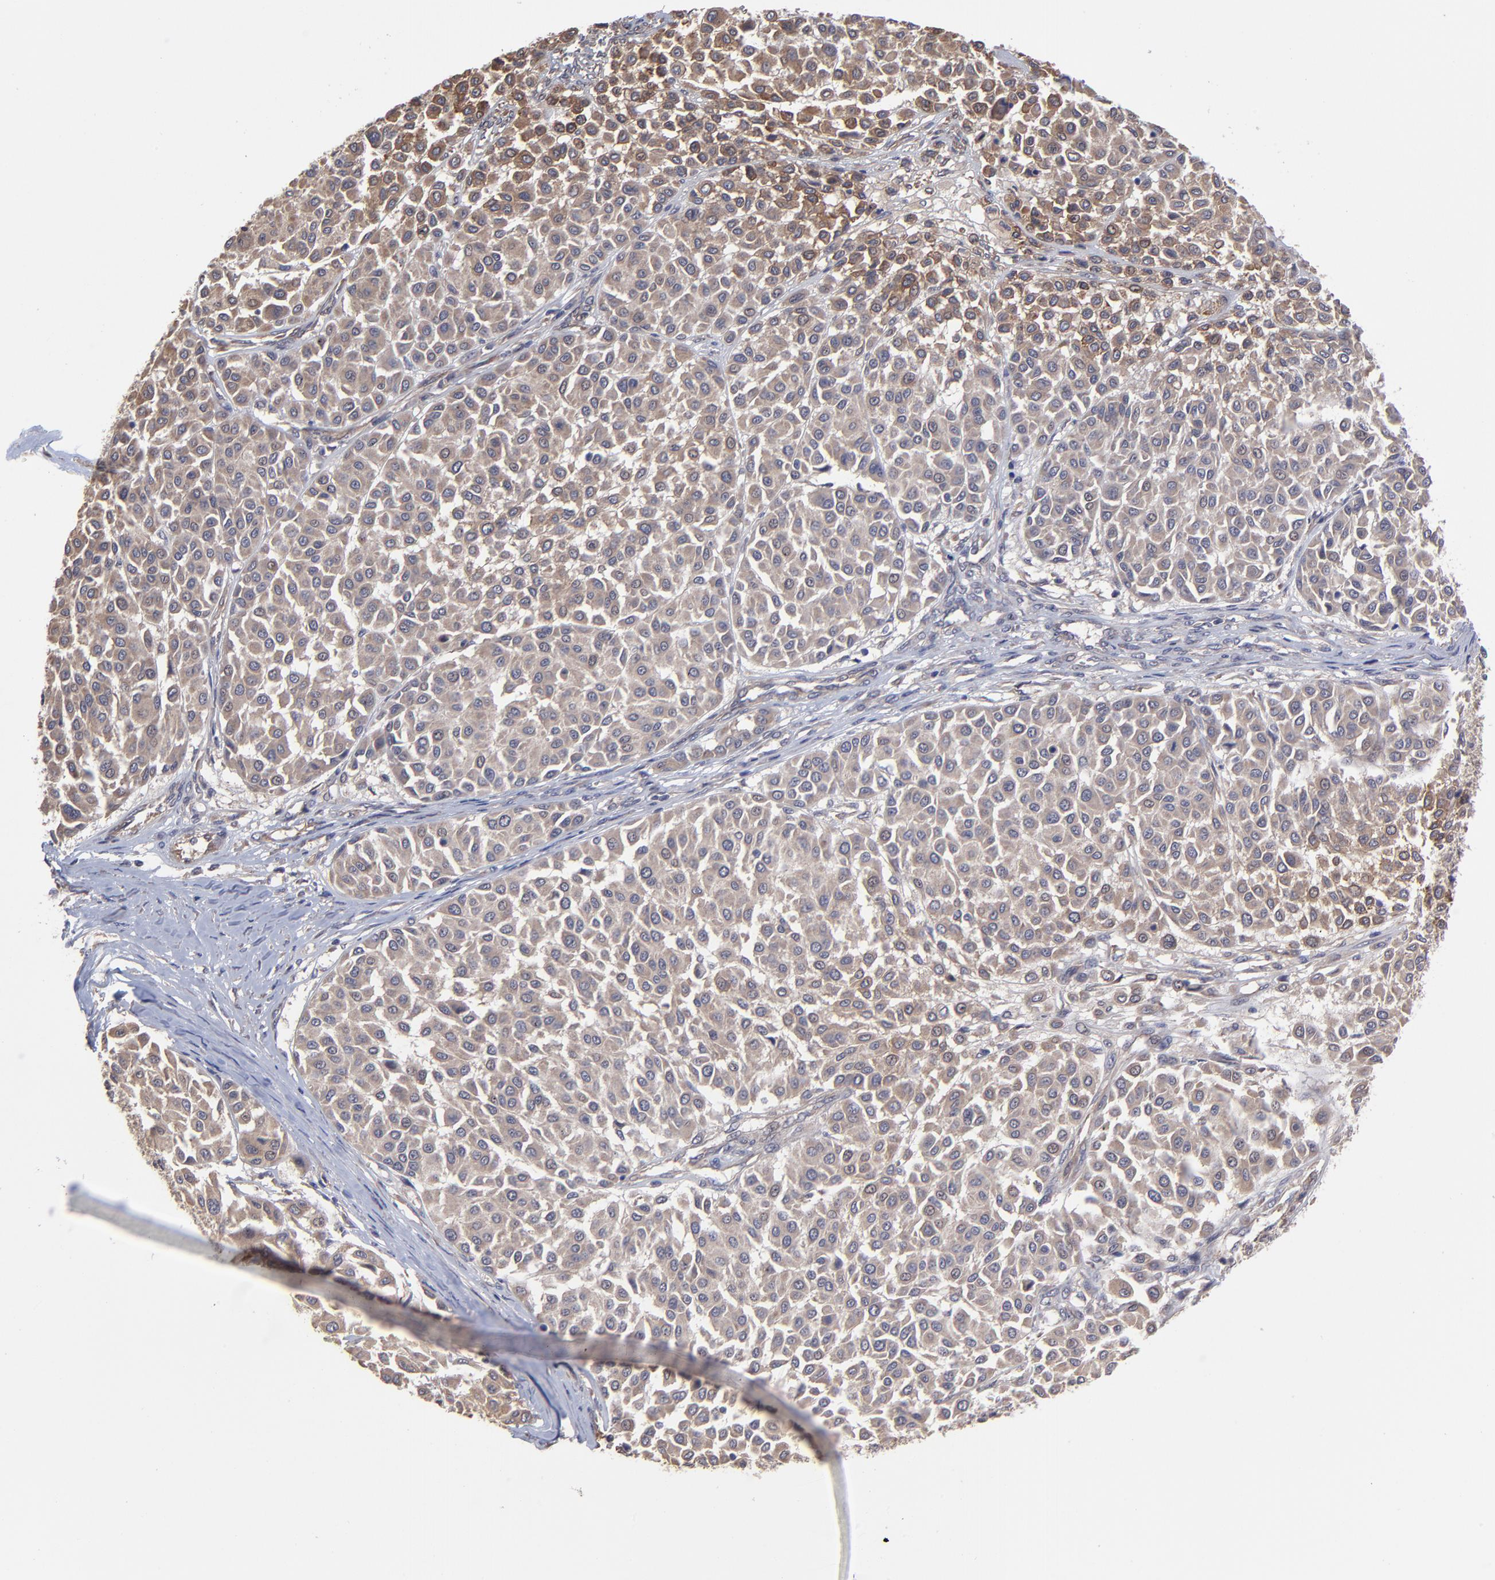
{"staining": {"intensity": "weak", "quantity": "25%-75%", "location": "cytoplasmic/membranous"}, "tissue": "melanoma", "cell_type": "Tumor cells", "image_type": "cancer", "snomed": [{"axis": "morphology", "description": "Malignant melanoma, Metastatic site"}, {"axis": "topography", "description": "Soft tissue"}], "caption": "Protein analysis of malignant melanoma (metastatic site) tissue exhibits weak cytoplasmic/membranous positivity in approximately 25%-75% of tumor cells. (DAB IHC with brightfield microscopy, high magnification).", "gene": "ZNF780B", "patient": {"sex": "male", "age": 41}}